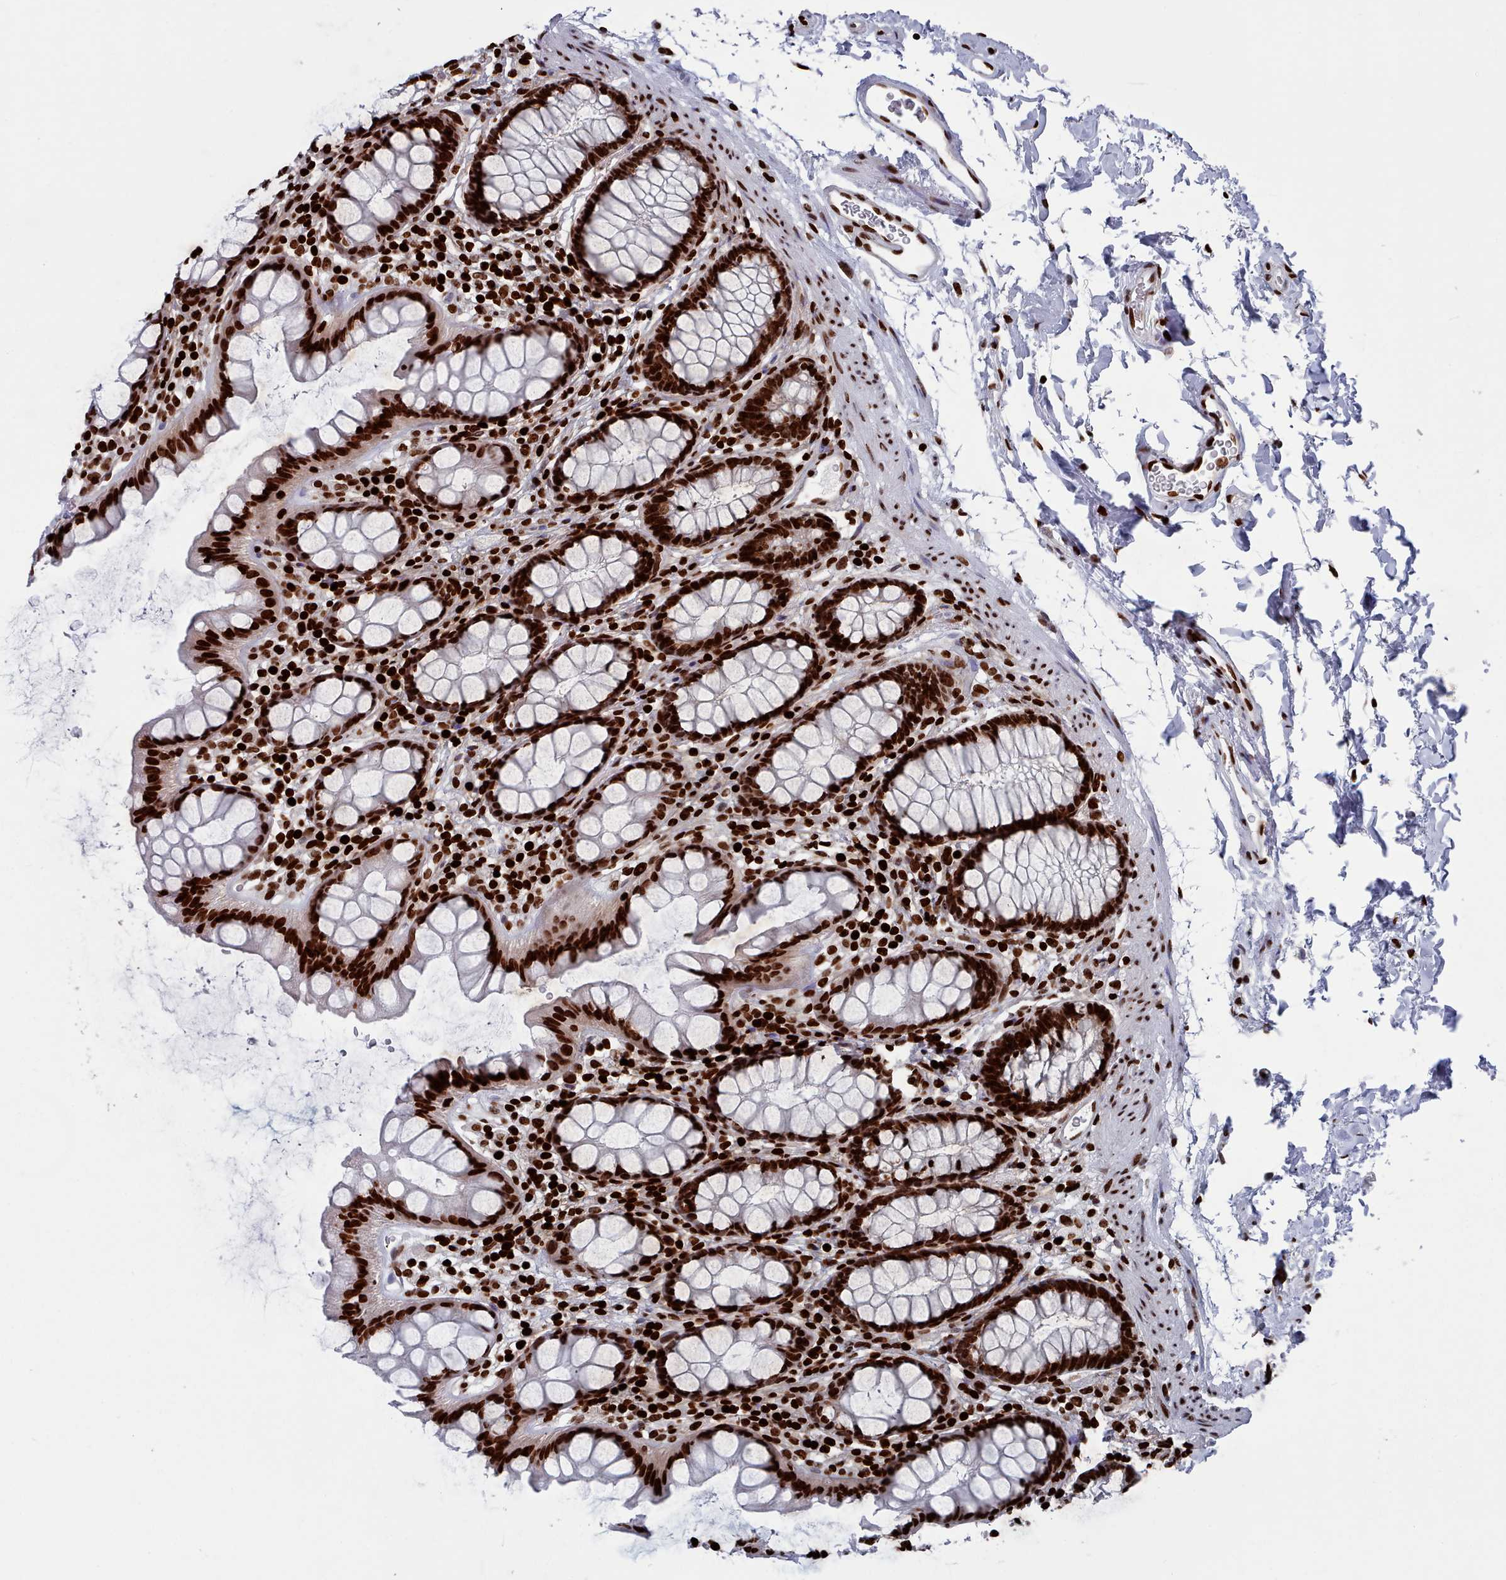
{"staining": {"intensity": "strong", "quantity": ">75%", "location": "nuclear"}, "tissue": "rectum", "cell_type": "Glandular cells", "image_type": "normal", "snomed": [{"axis": "morphology", "description": "Normal tissue, NOS"}, {"axis": "topography", "description": "Rectum"}], "caption": "A histopathology image of human rectum stained for a protein shows strong nuclear brown staining in glandular cells. The protein of interest is stained brown, and the nuclei are stained in blue (DAB (3,3'-diaminobenzidine) IHC with brightfield microscopy, high magnification).", "gene": "PCDHB11", "patient": {"sex": "female", "age": 65}}